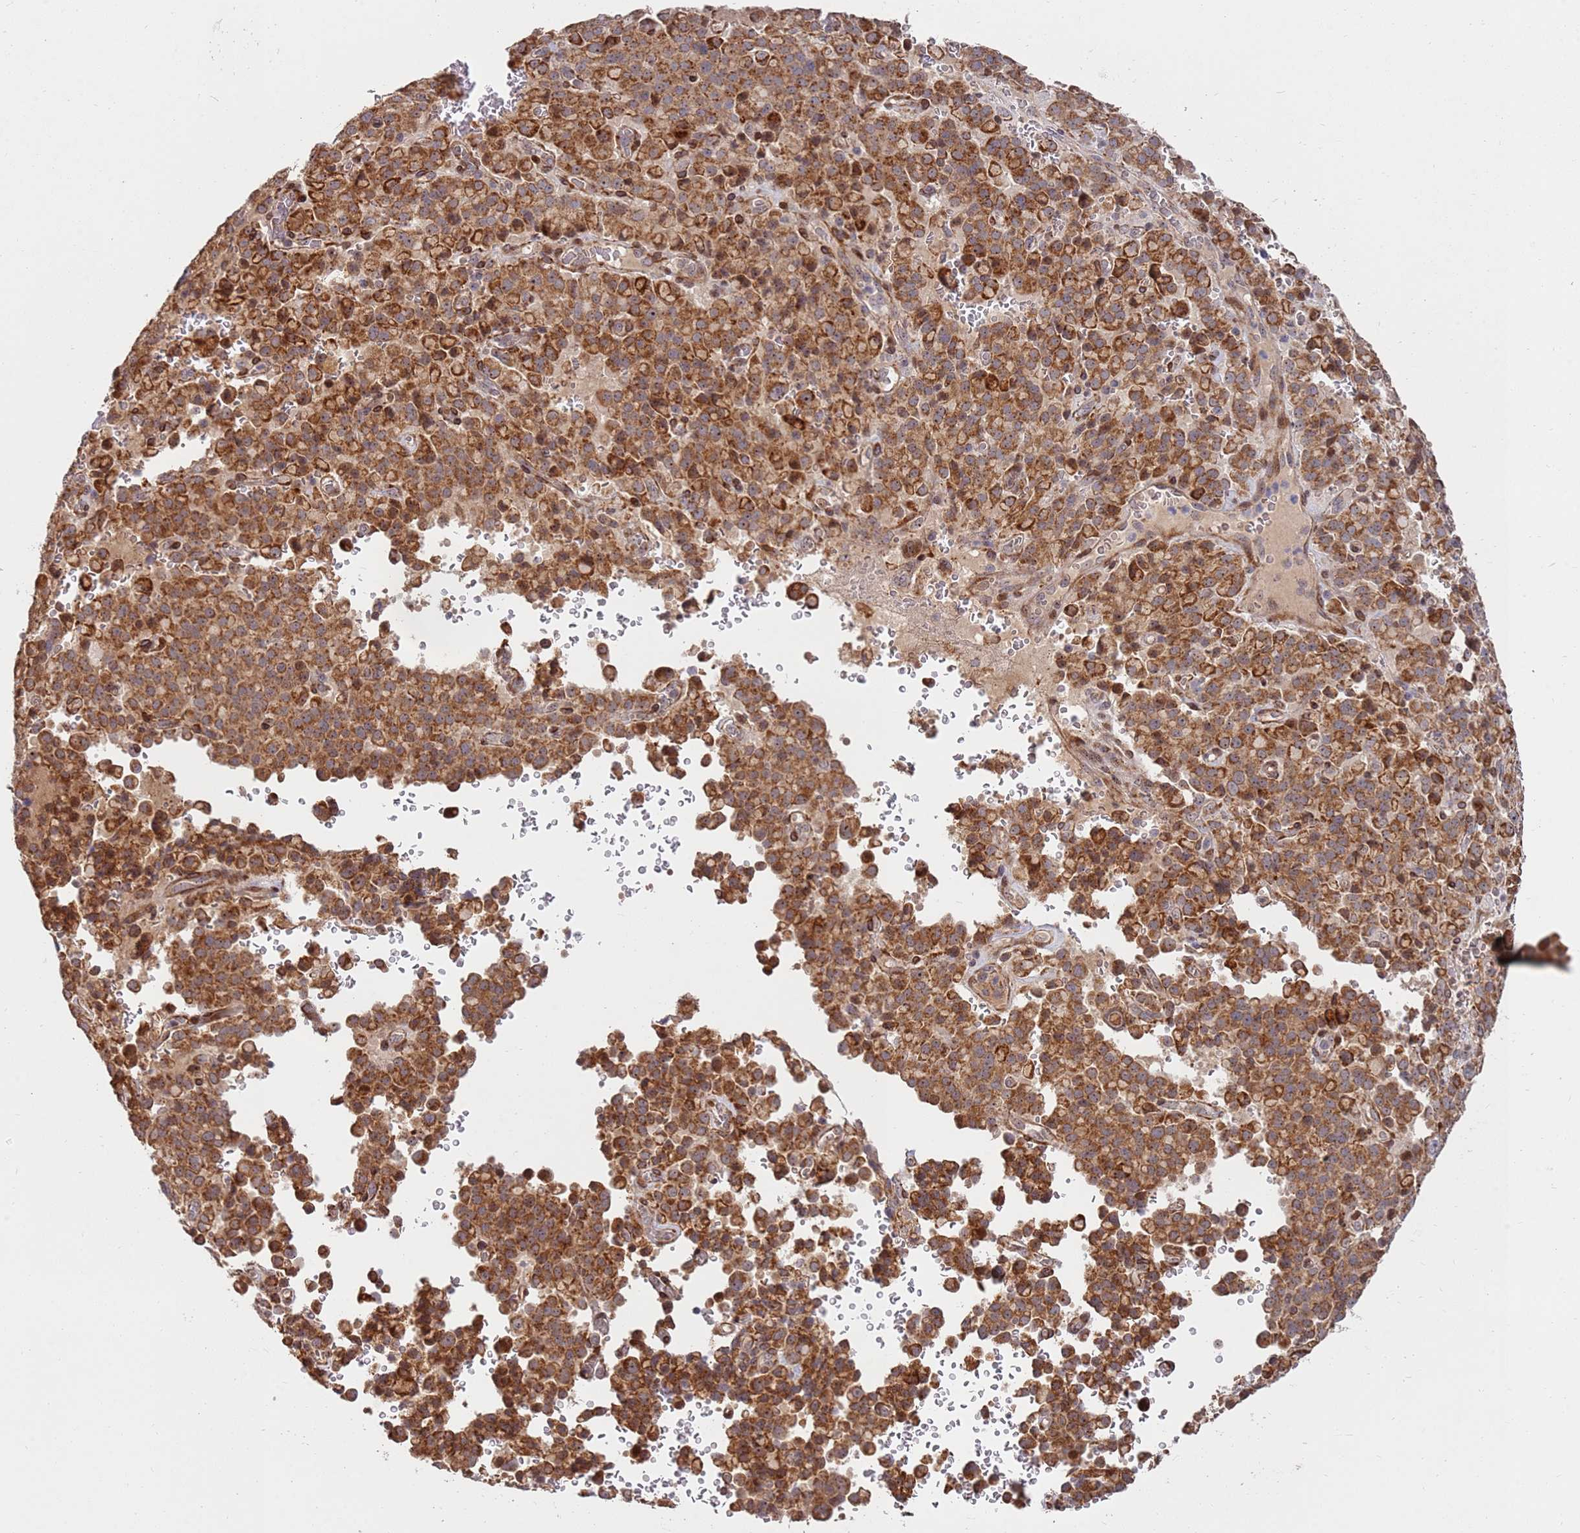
{"staining": {"intensity": "strong", "quantity": ">75%", "location": "cytoplasmic/membranous"}, "tissue": "pancreatic cancer", "cell_type": "Tumor cells", "image_type": "cancer", "snomed": [{"axis": "morphology", "description": "Adenocarcinoma, NOS"}, {"axis": "topography", "description": "Pancreas"}], "caption": "Protein expression analysis of pancreatic adenocarcinoma demonstrates strong cytoplasmic/membranous expression in approximately >75% of tumor cells.", "gene": "KIF25", "patient": {"sex": "male", "age": 65}}